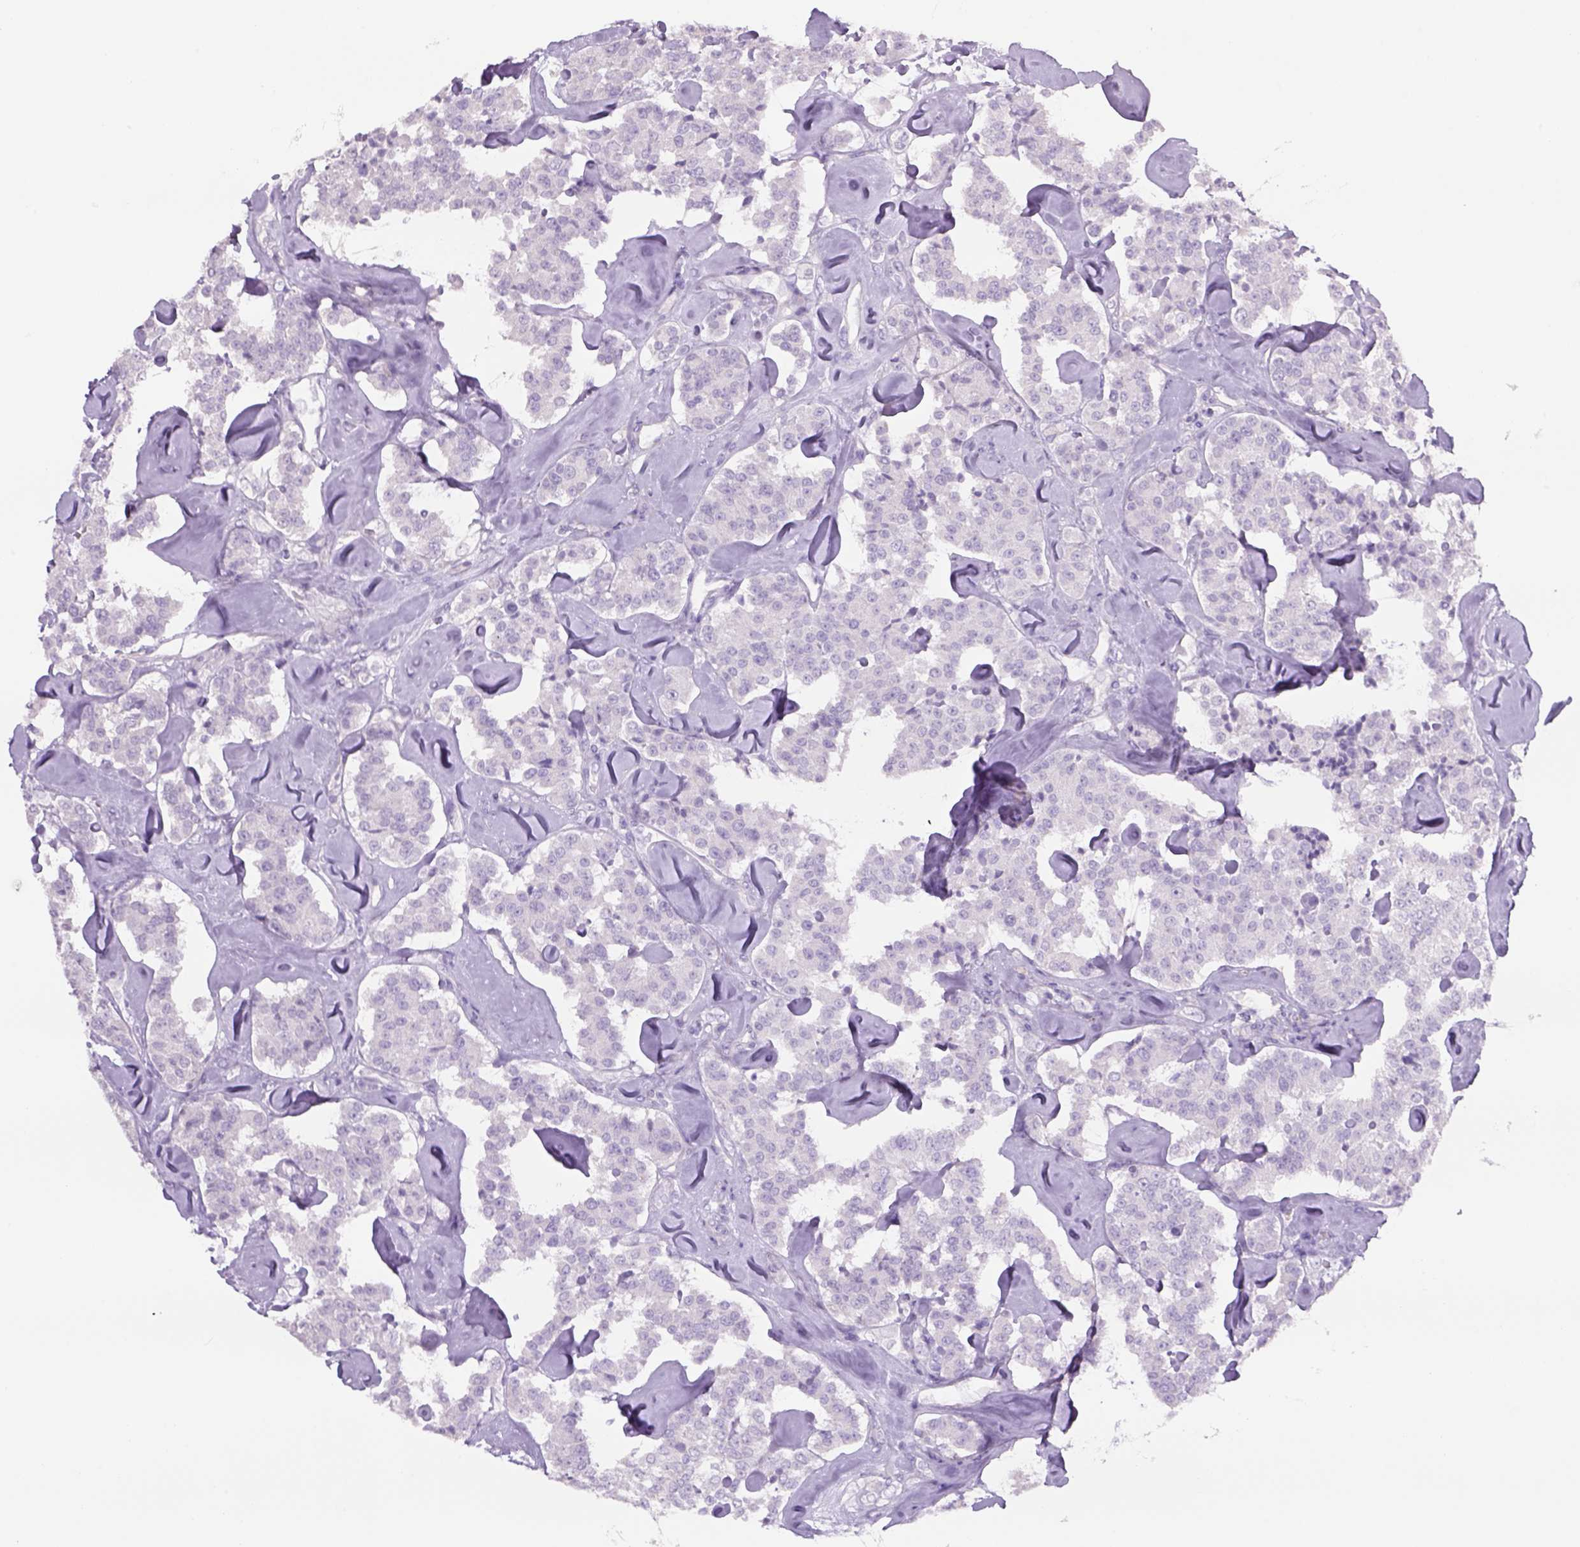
{"staining": {"intensity": "negative", "quantity": "none", "location": "none"}, "tissue": "carcinoid", "cell_type": "Tumor cells", "image_type": "cancer", "snomed": [{"axis": "morphology", "description": "Carcinoid, malignant, NOS"}, {"axis": "topography", "description": "Pancreas"}], "caption": "This is an immunohistochemistry micrograph of human carcinoid (malignant). There is no staining in tumor cells.", "gene": "TENM4", "patient": {"sex": "male", "age": 41}}